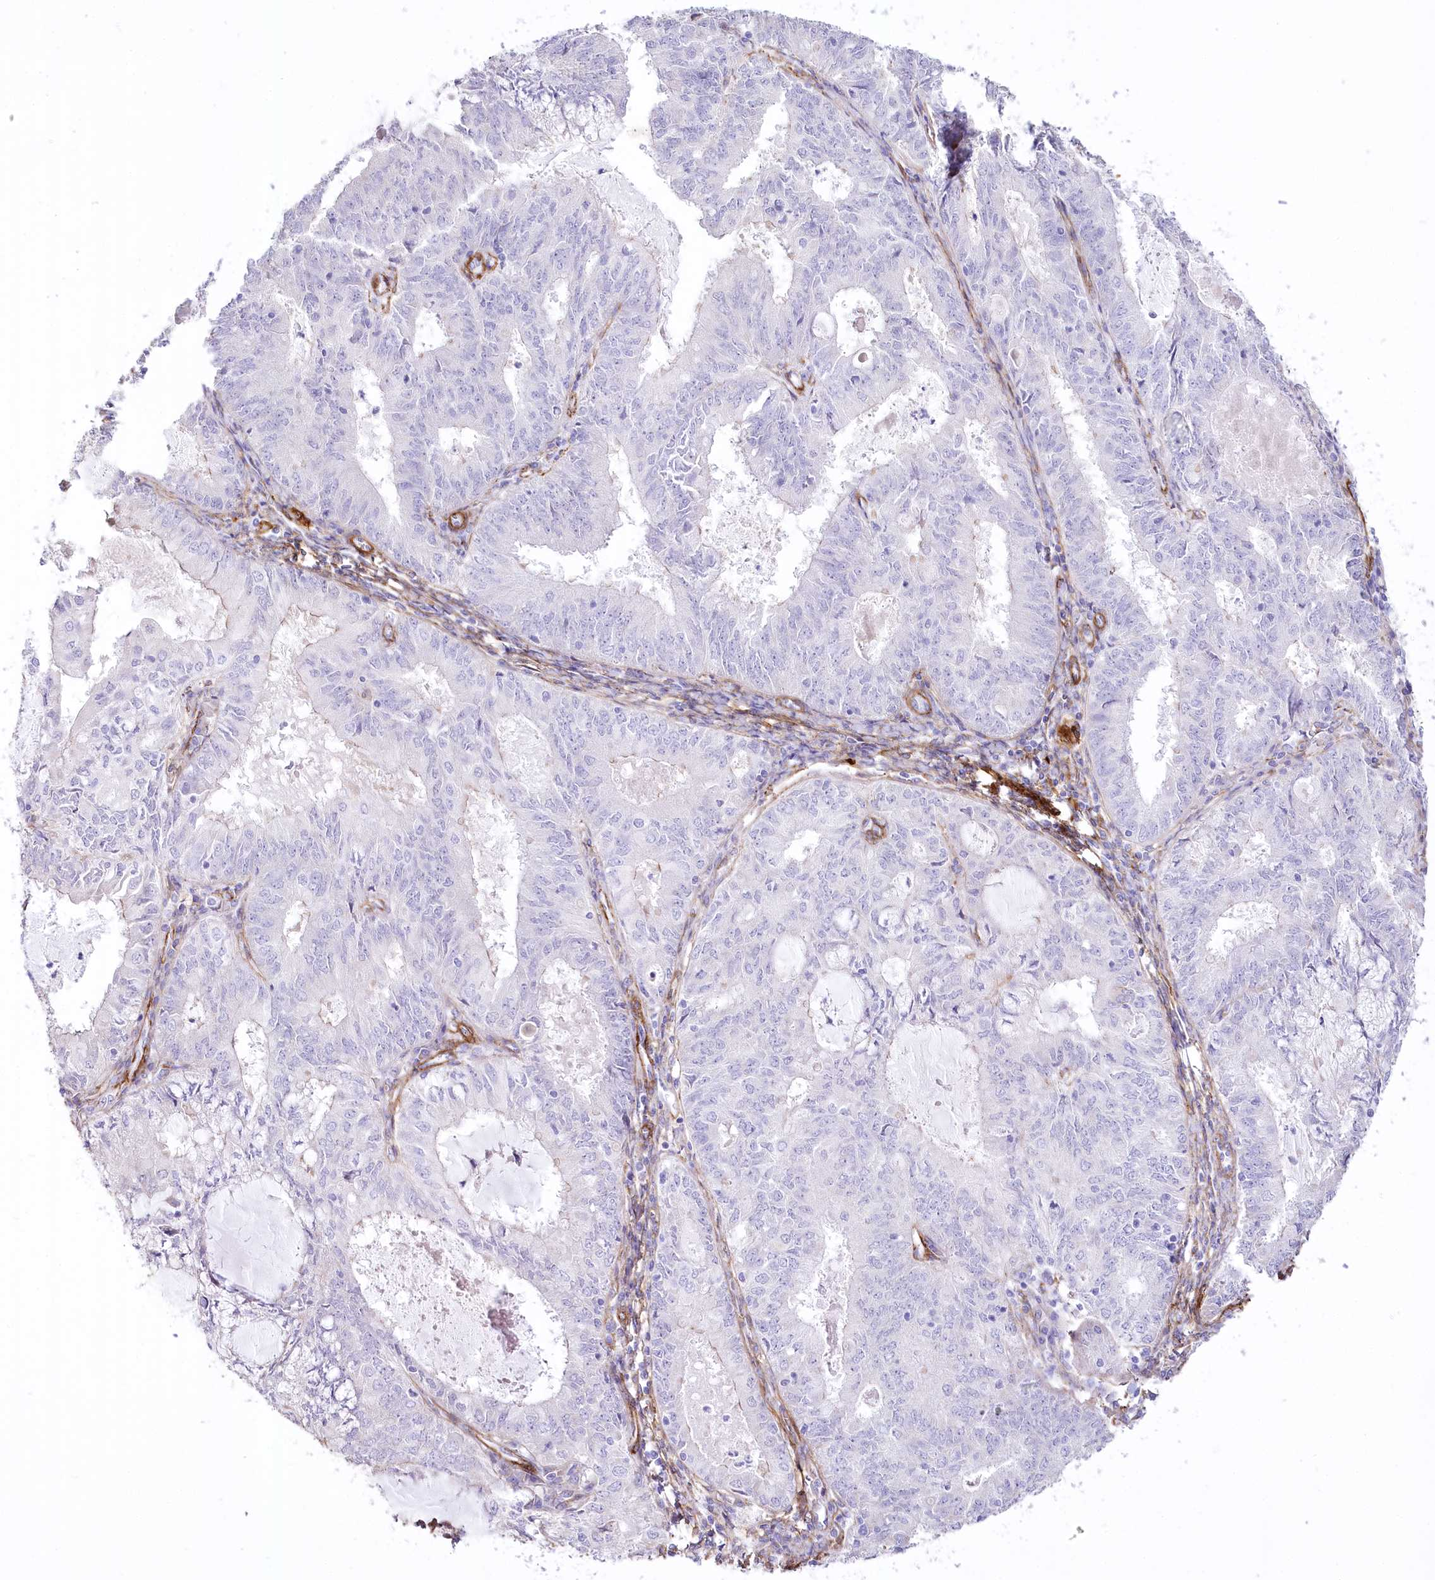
{"staining": {"intensity": "negative", "quantity": "none", "location": "none"}, "tissue": "endometrial cancer", "cell_type": "Tumor cells", "image_type": "cancer", "snomed": [{"axis": "morphology", "description": "Adenocarcinoma, NOS"}, {"axis": "topography", "description": "Endometrium"}], "caption": "This histopathology image is of endometrial adenocarcinoma stained with IHC to label a protein in brown with the nuclei are counter-stained blue. There is no staining in tumor cells. (DAB IHC, high magnification).", "gene": "SYNPO2", "patient": {"sex": "female", "age": 57}}